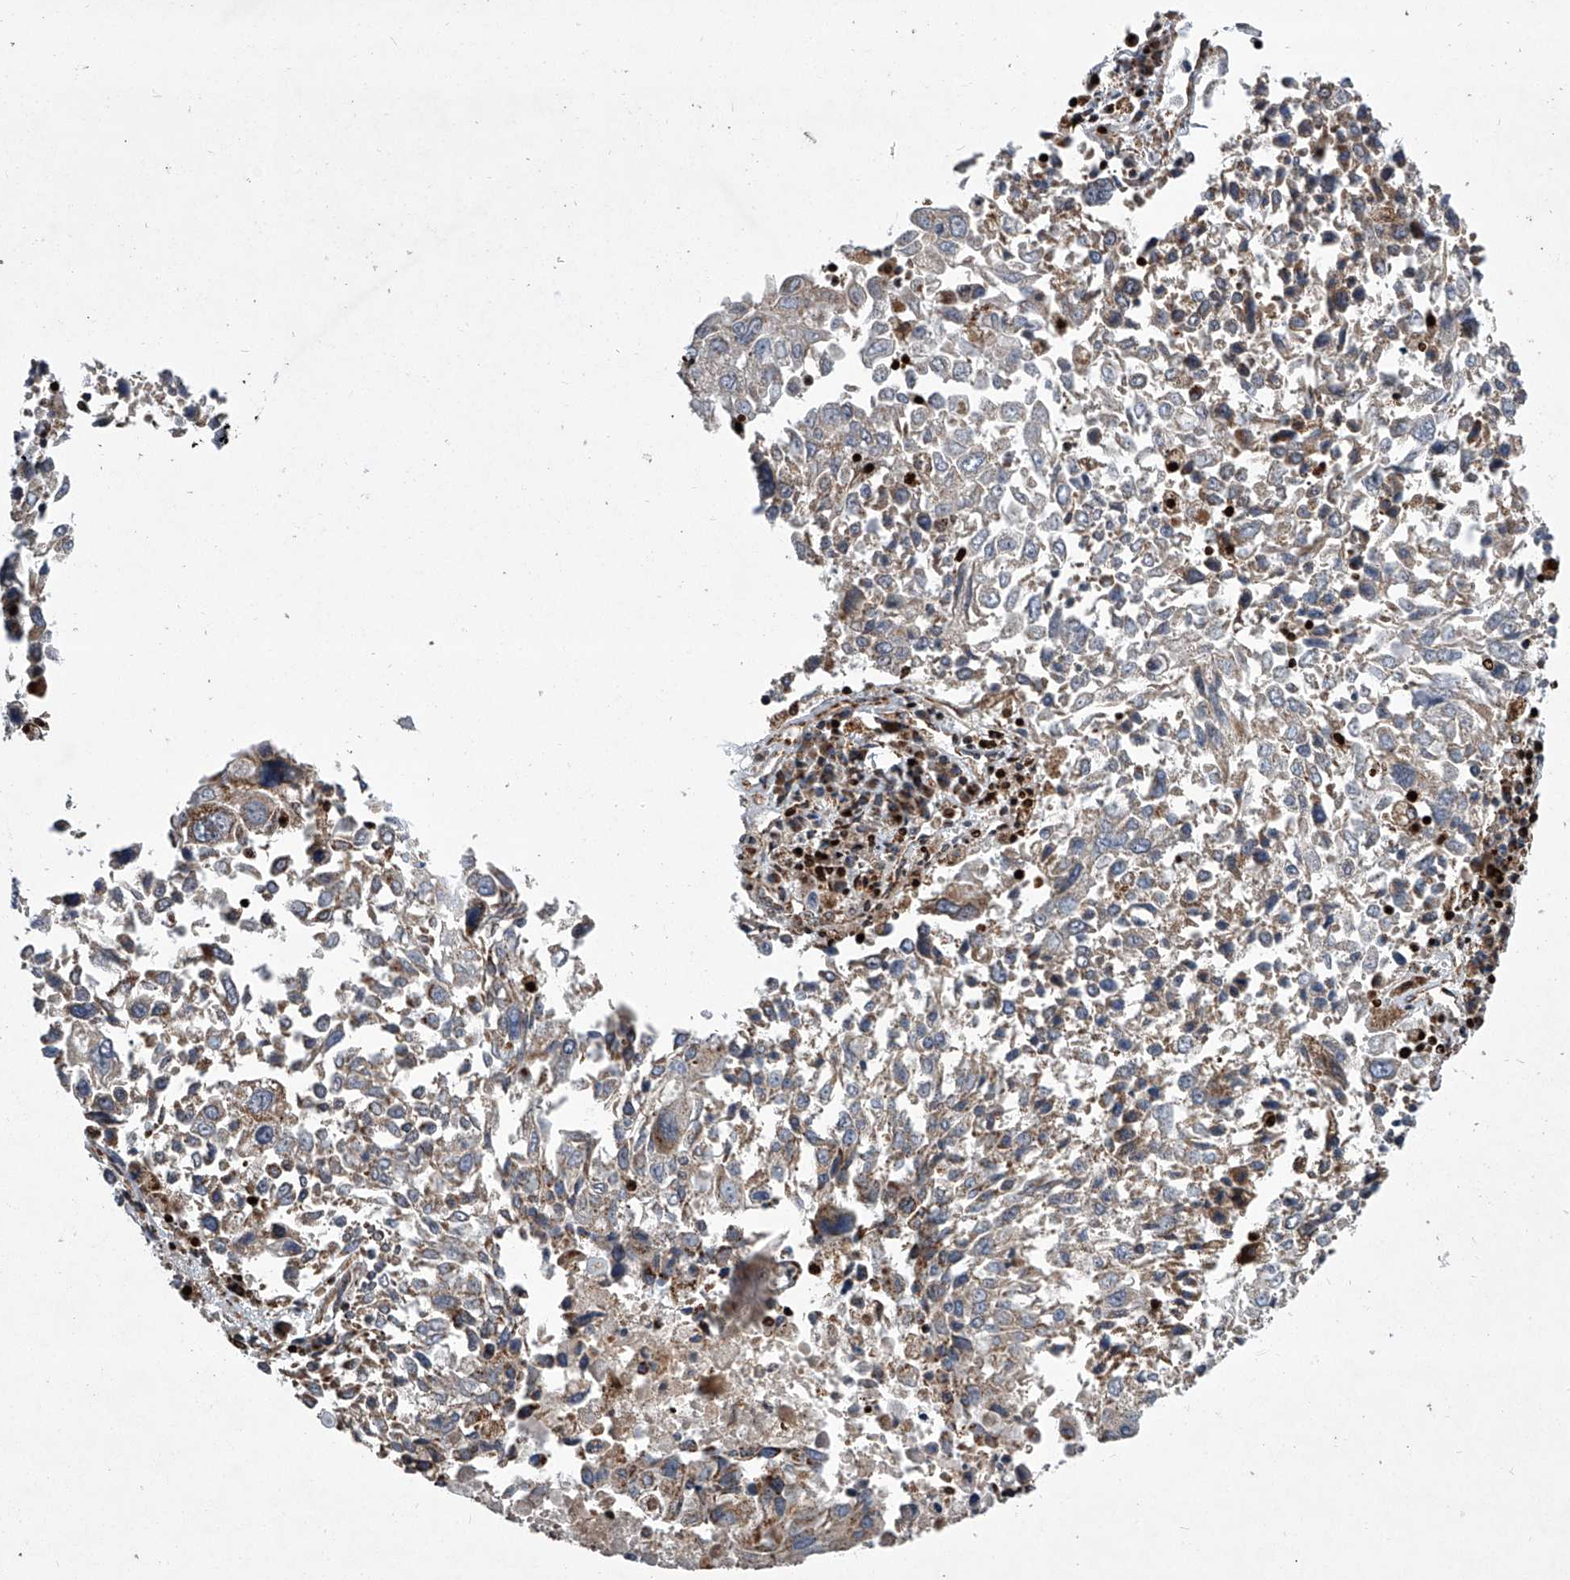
{"staining": {"intensity": "weak", "quantity": "<25%", "location": "cytoplasmic/membranous"}, "tissue": "lung cancer", "cell_type": "Tumor cells", "image_type": "cancer", "snomed": [{"axis": "morphology", "description": "Squamous cell carcinoma, NOS"}, {"axis": "topography", "description": "Lung"}], "caption": "This is a micrograph of IHC staining of squamous cell carcinoma (lung), which shows no positivity in tumor cells.", "gene": "STRADA", "patient": {"sex": "male", "age": 65}}